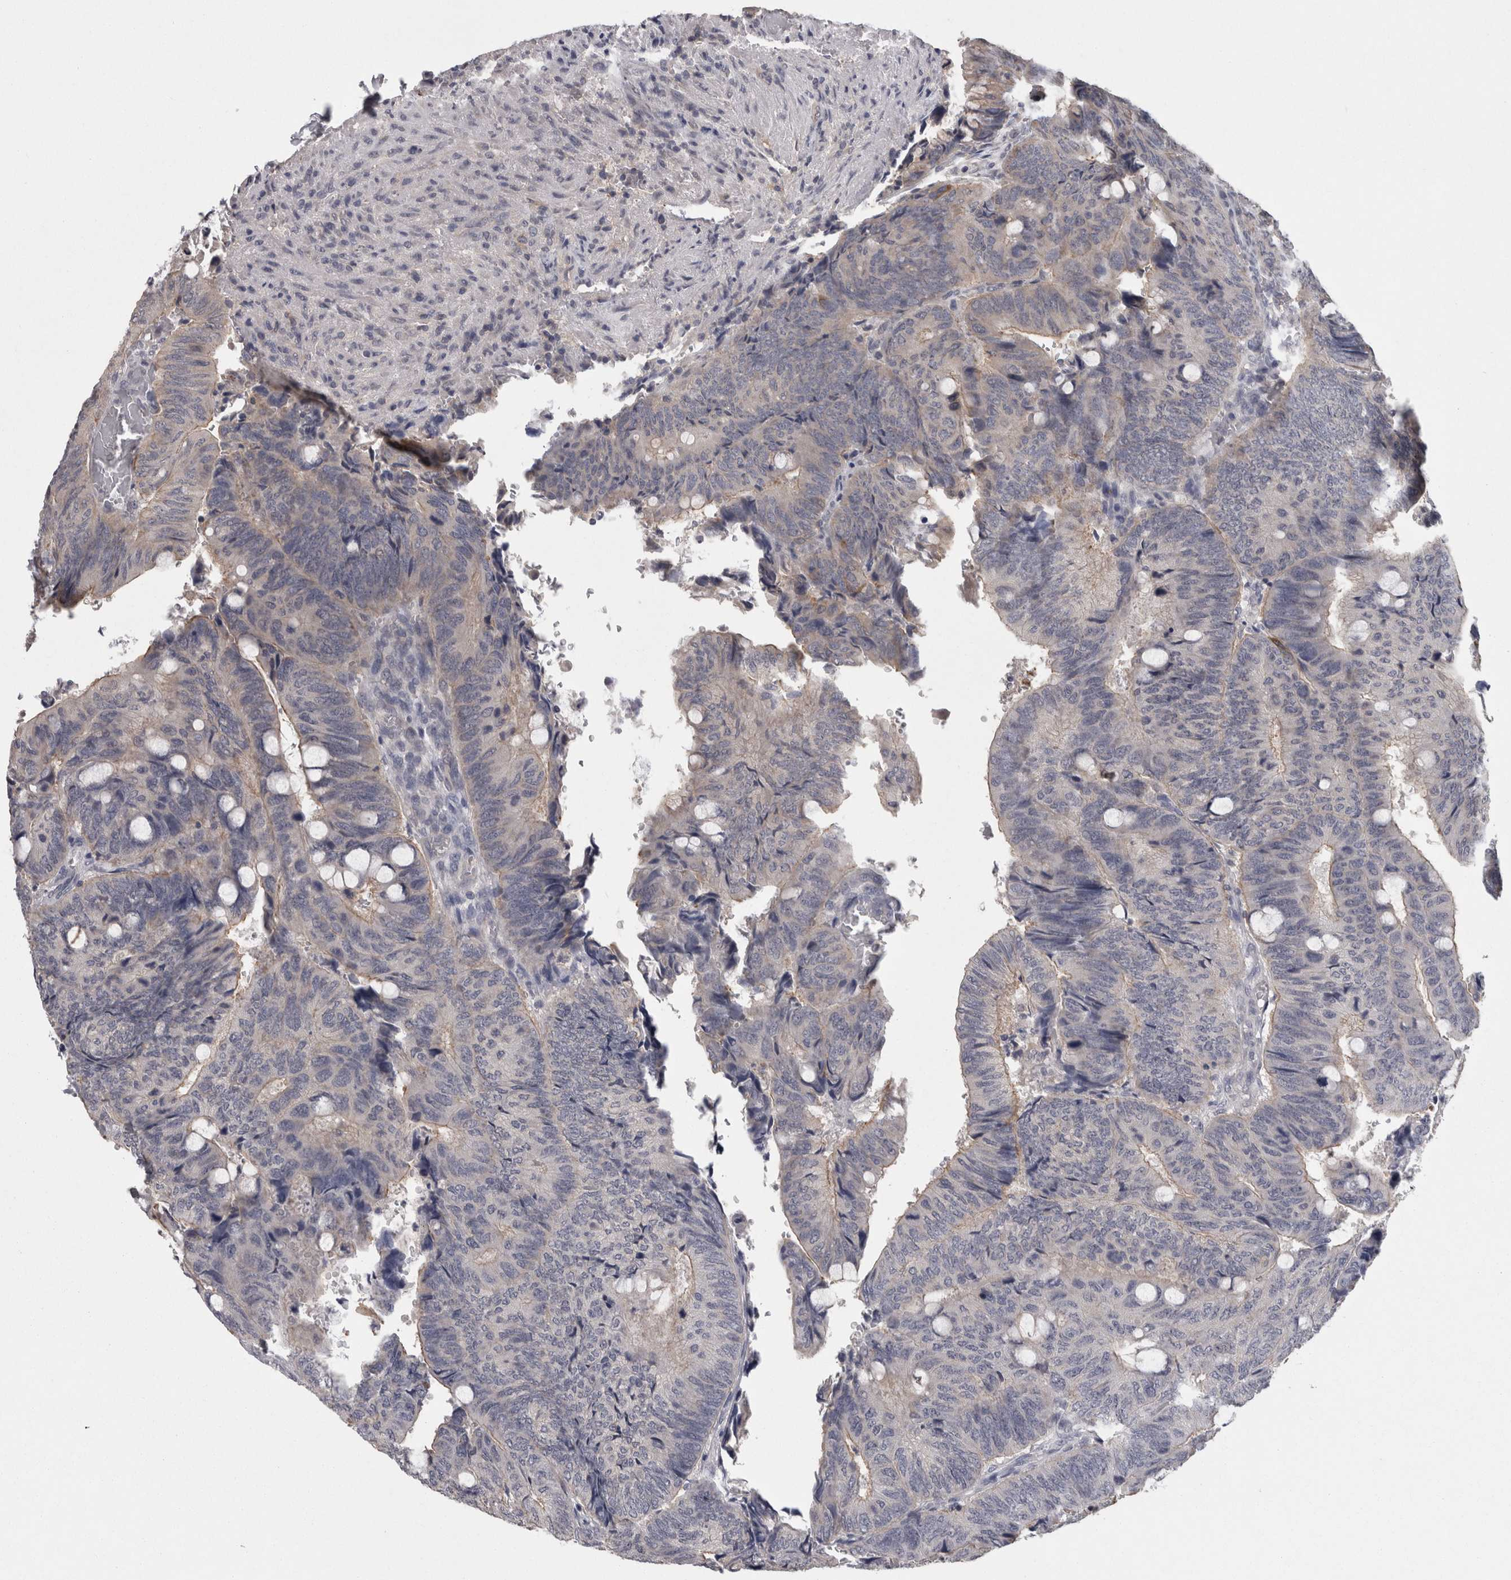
{"staining": {"intensity": "negative", "quantity": "none", "location": "none"}, "tissue": "colorectal cancer", "cell_type": "Tumor cells", "image_type": "cancer", "snomed": [{"axis": "morphology", "description": "Normal tissue, NOS"}, {"axis": "morphology", "description": "Adenocarcinoma, NOS"}, {"axis": "topography", "description": "Rectum"}, {"axis": "topography", "description": "Peripheral nerve tissue"}], "caption": "Tumor cells are negative for brown protein staining in colorectal cancer.", "gene": "PON3", "patient": {"sex": "male", "age": 92}}